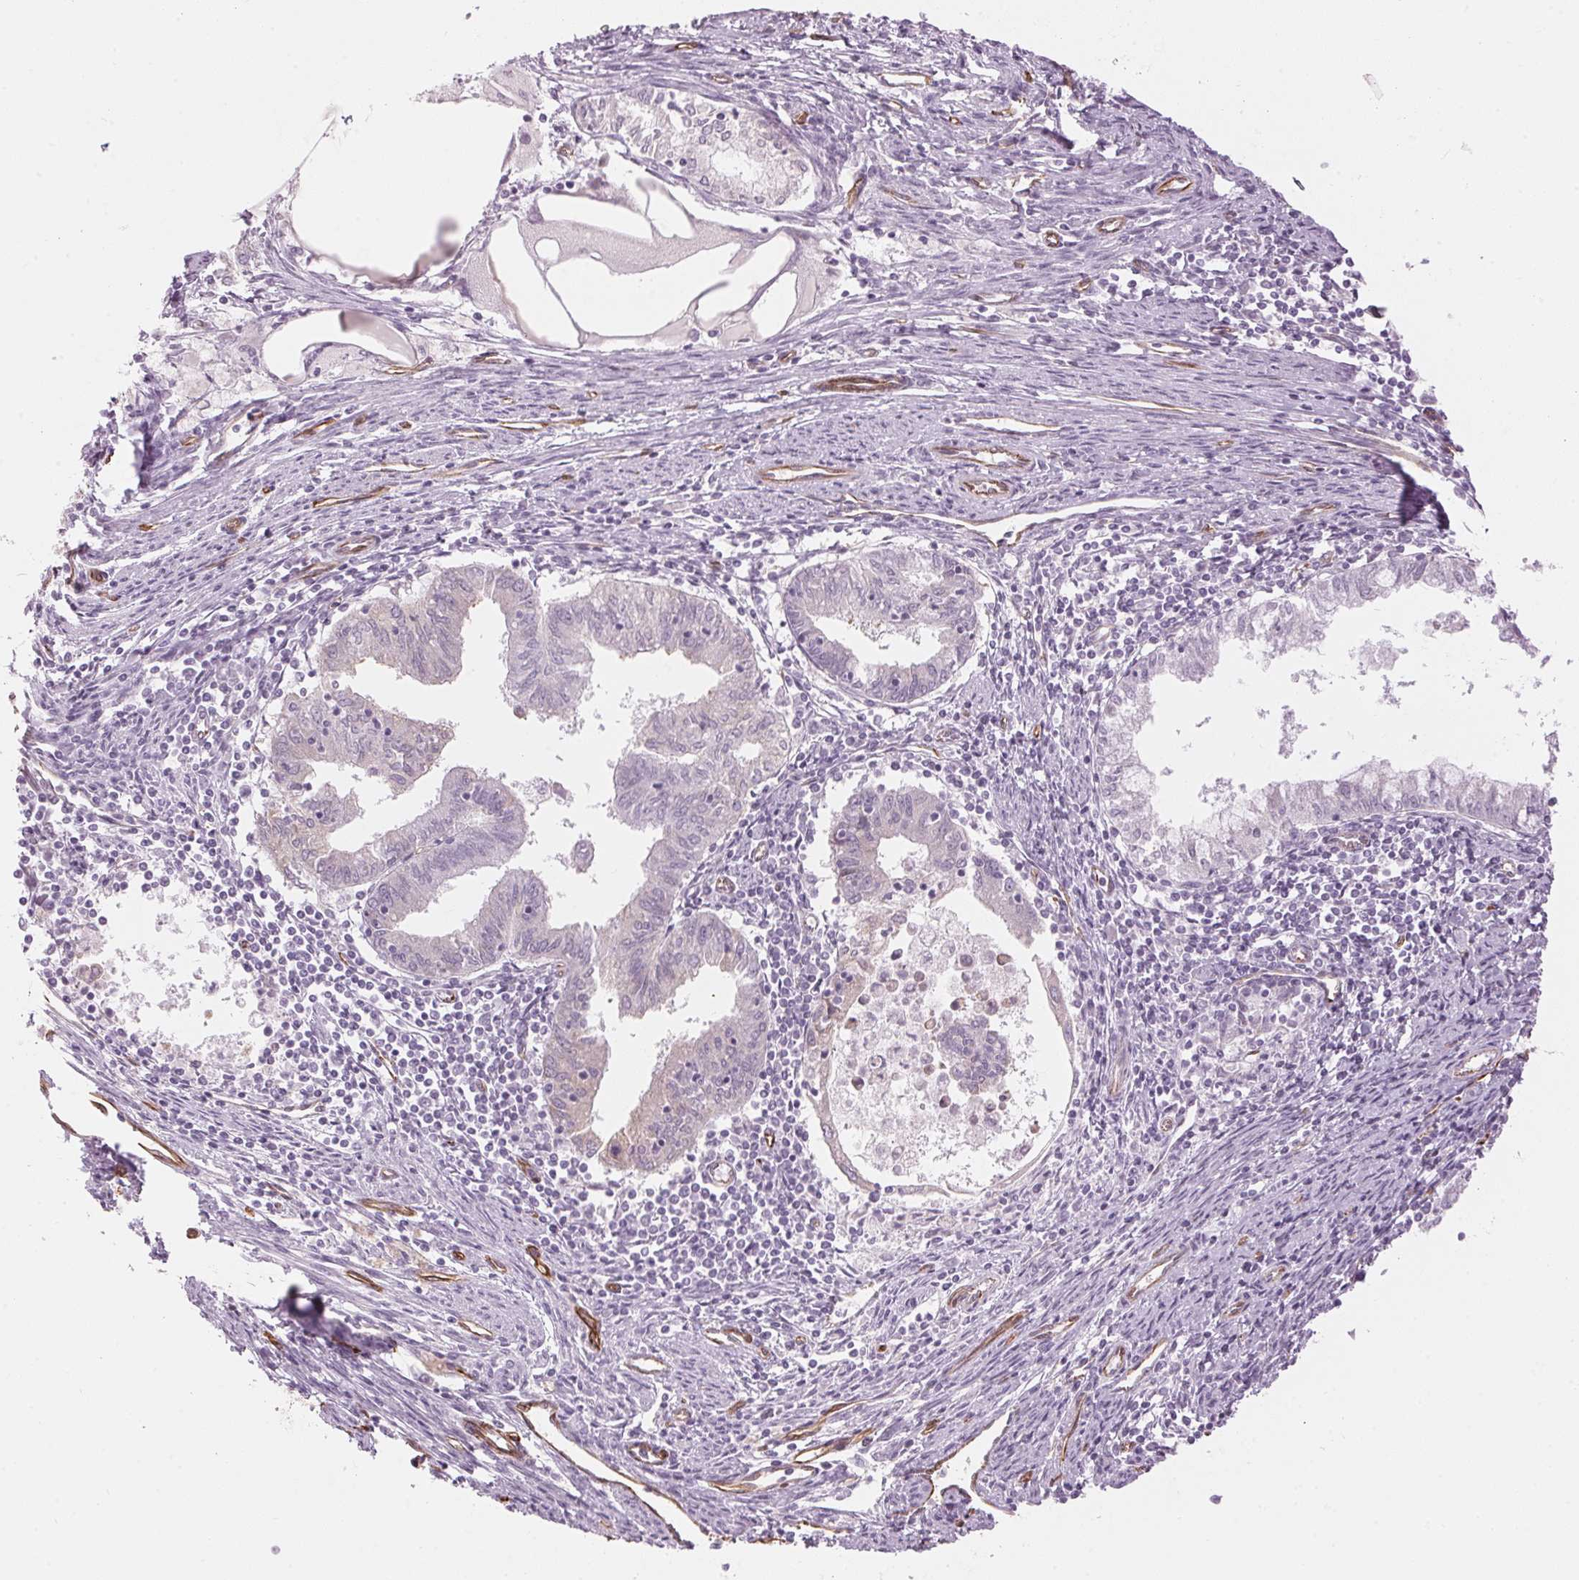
{"staining": {"intensity": "negative", "quantity": "none", "location": "none"}, "tissue": "endometrial cancer", "cell_type": "Tumor cells", "image_type": "cancer", "snomed": [{"axis": "morphology", "description": "Adenocarcinoma, NOS"}, {"axis": "topography", "description": "Endometrium"}], "caption": "This is an IHC micrograph of endometrial cancer. There is no positivity in tumor cells.", "gene": "CLPS", "patient": {"sex": "female", "age": 79}}